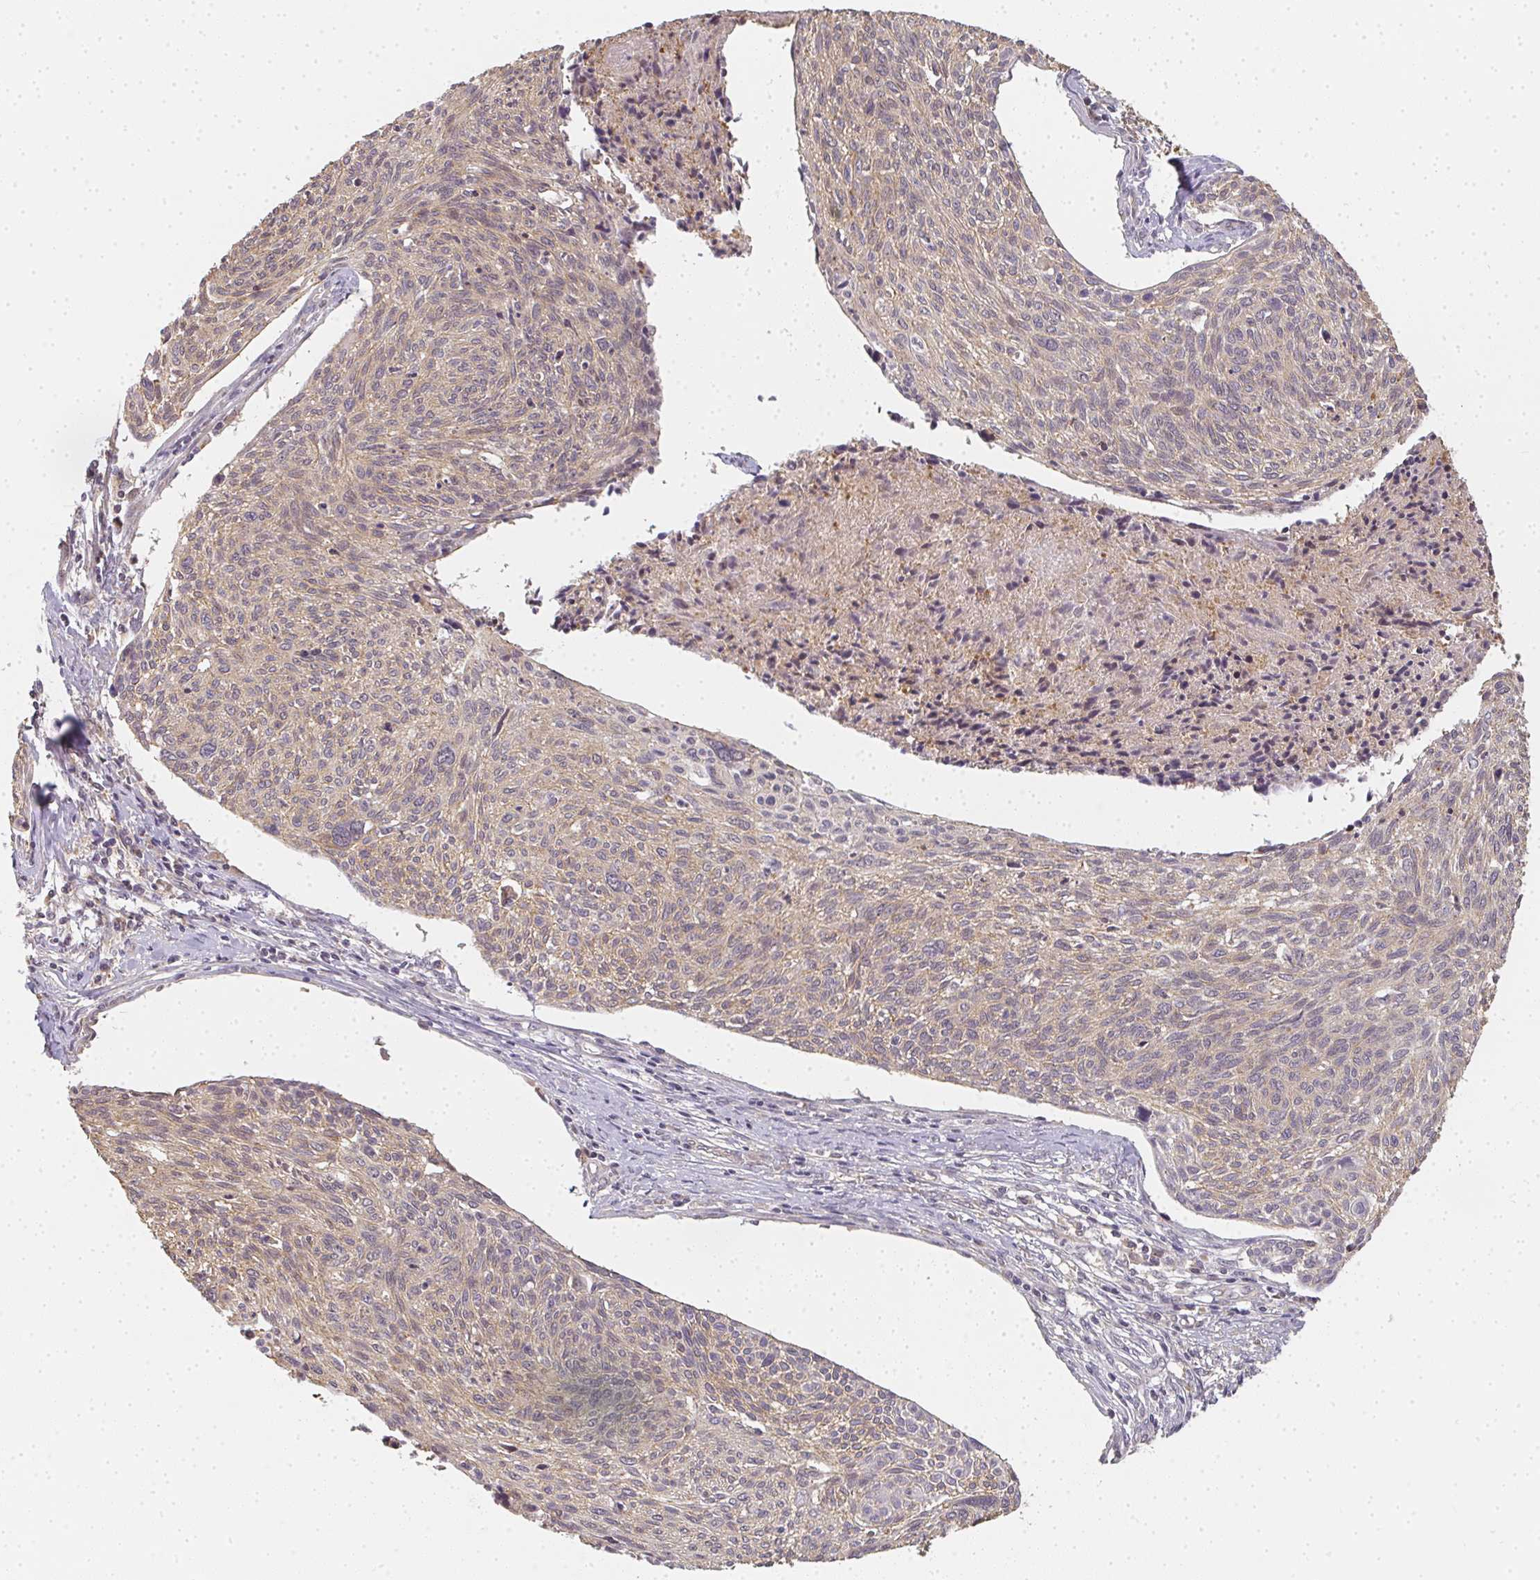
{"staining": {"intensity": "weak", "quantity": "25%-75%", "location": "cytoplasmic/membranous"}, "tissue": "cervical cancer", "cell_type": "Tumor cells", "image_type": "cancer", "snomed": [{"axis": "morphology", "description": "Squamous cell carcinoma, NOS"}, {"axis": "topography", "description": "Cervix"}], "caption": "Protein expression by IHC exhibits weak cytoplasmic/membranous staining in approximately 25%-75% of tumor cells in cervical squamous cell carcinoma.", "gene": "SLC35B3", "patient": {"sex": "female", "age": 49}}